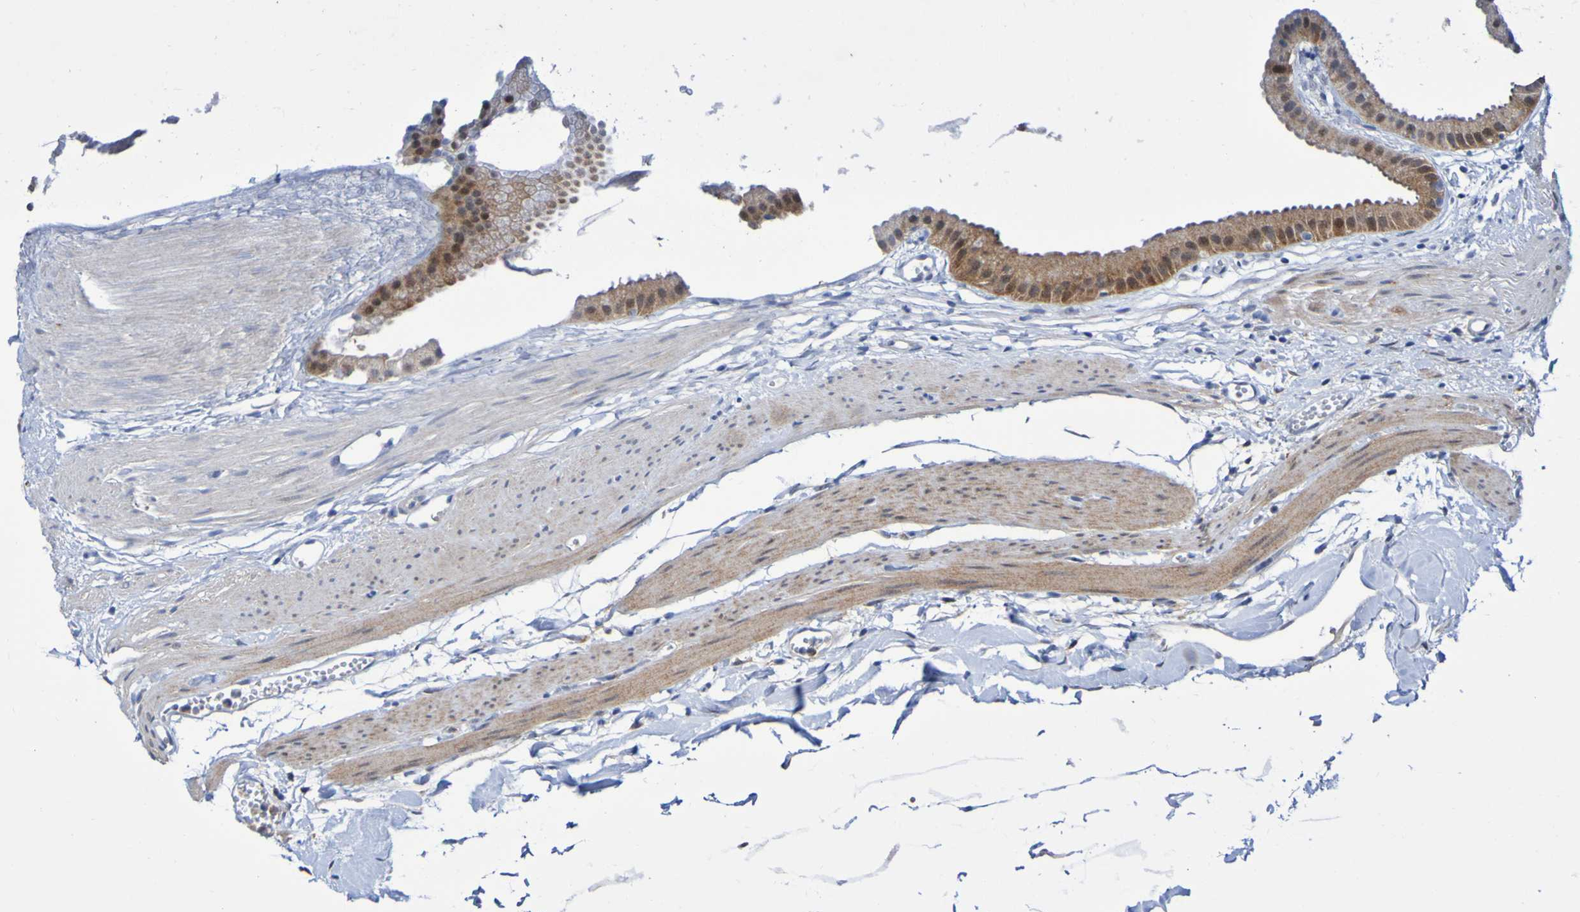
{"staining": {"intensity": "strong", "quantity": ">75%", "location": "cytoplasmic/membranous"}, "tissue": "gallbladder", "cell_type": "Glandular cells", "image_type": "normal", "snomed": [{"axis": "morphology", "description": "Normal tissue, NOS"}, {"axis": "topography", "description": "Gallbladder"}], "caption": "The immunohistochemical stain labels strong cytoplasmic/membranous staining in glandular cells of benign gallbladder. The staining is performed using DAB (3,3'-diaminobenzidine) brown chromogen to label protein expression. The nuclei are counter-stained blue using hematoxylin.", "gene": "ATIC", "patient": {"sex": "female", "age": 64}}